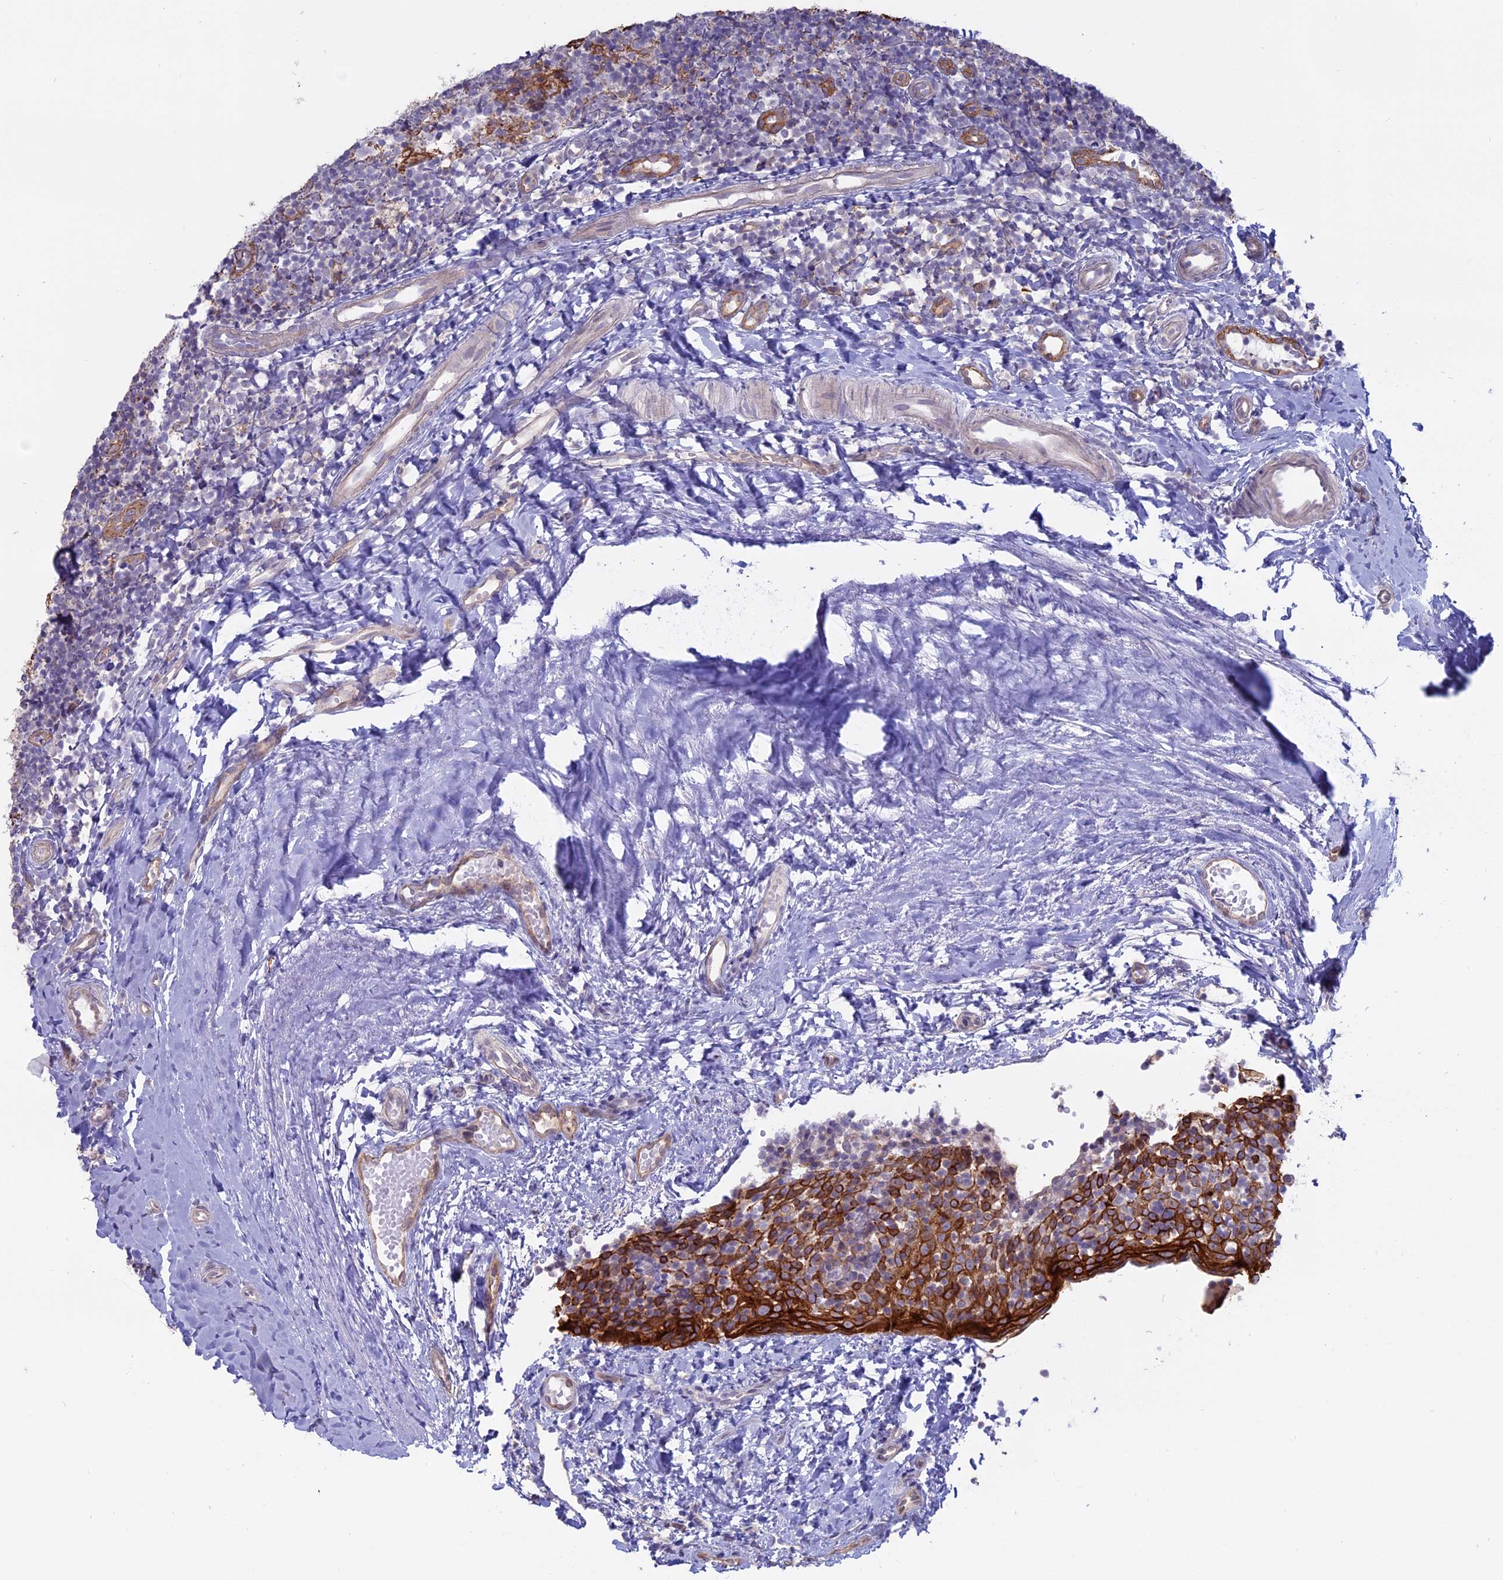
{"staining": {"intensity": "negative", "quantity": "none", "location": "none"}, "tissue": "tonsil", "cell_type": "Germinal center cells", "image_type": "normal", "snomed": [{"axis": "morphology", "description": "Normal tissue, NOS"}, {"axis": "topography", "description": "Tonsil"}], "caption": "Protein analysis of normal tonsil exhibits no significant expression in germinal center cells.", "gene": "MYO5B", "patient": {"sex": "female", "age": 19}}